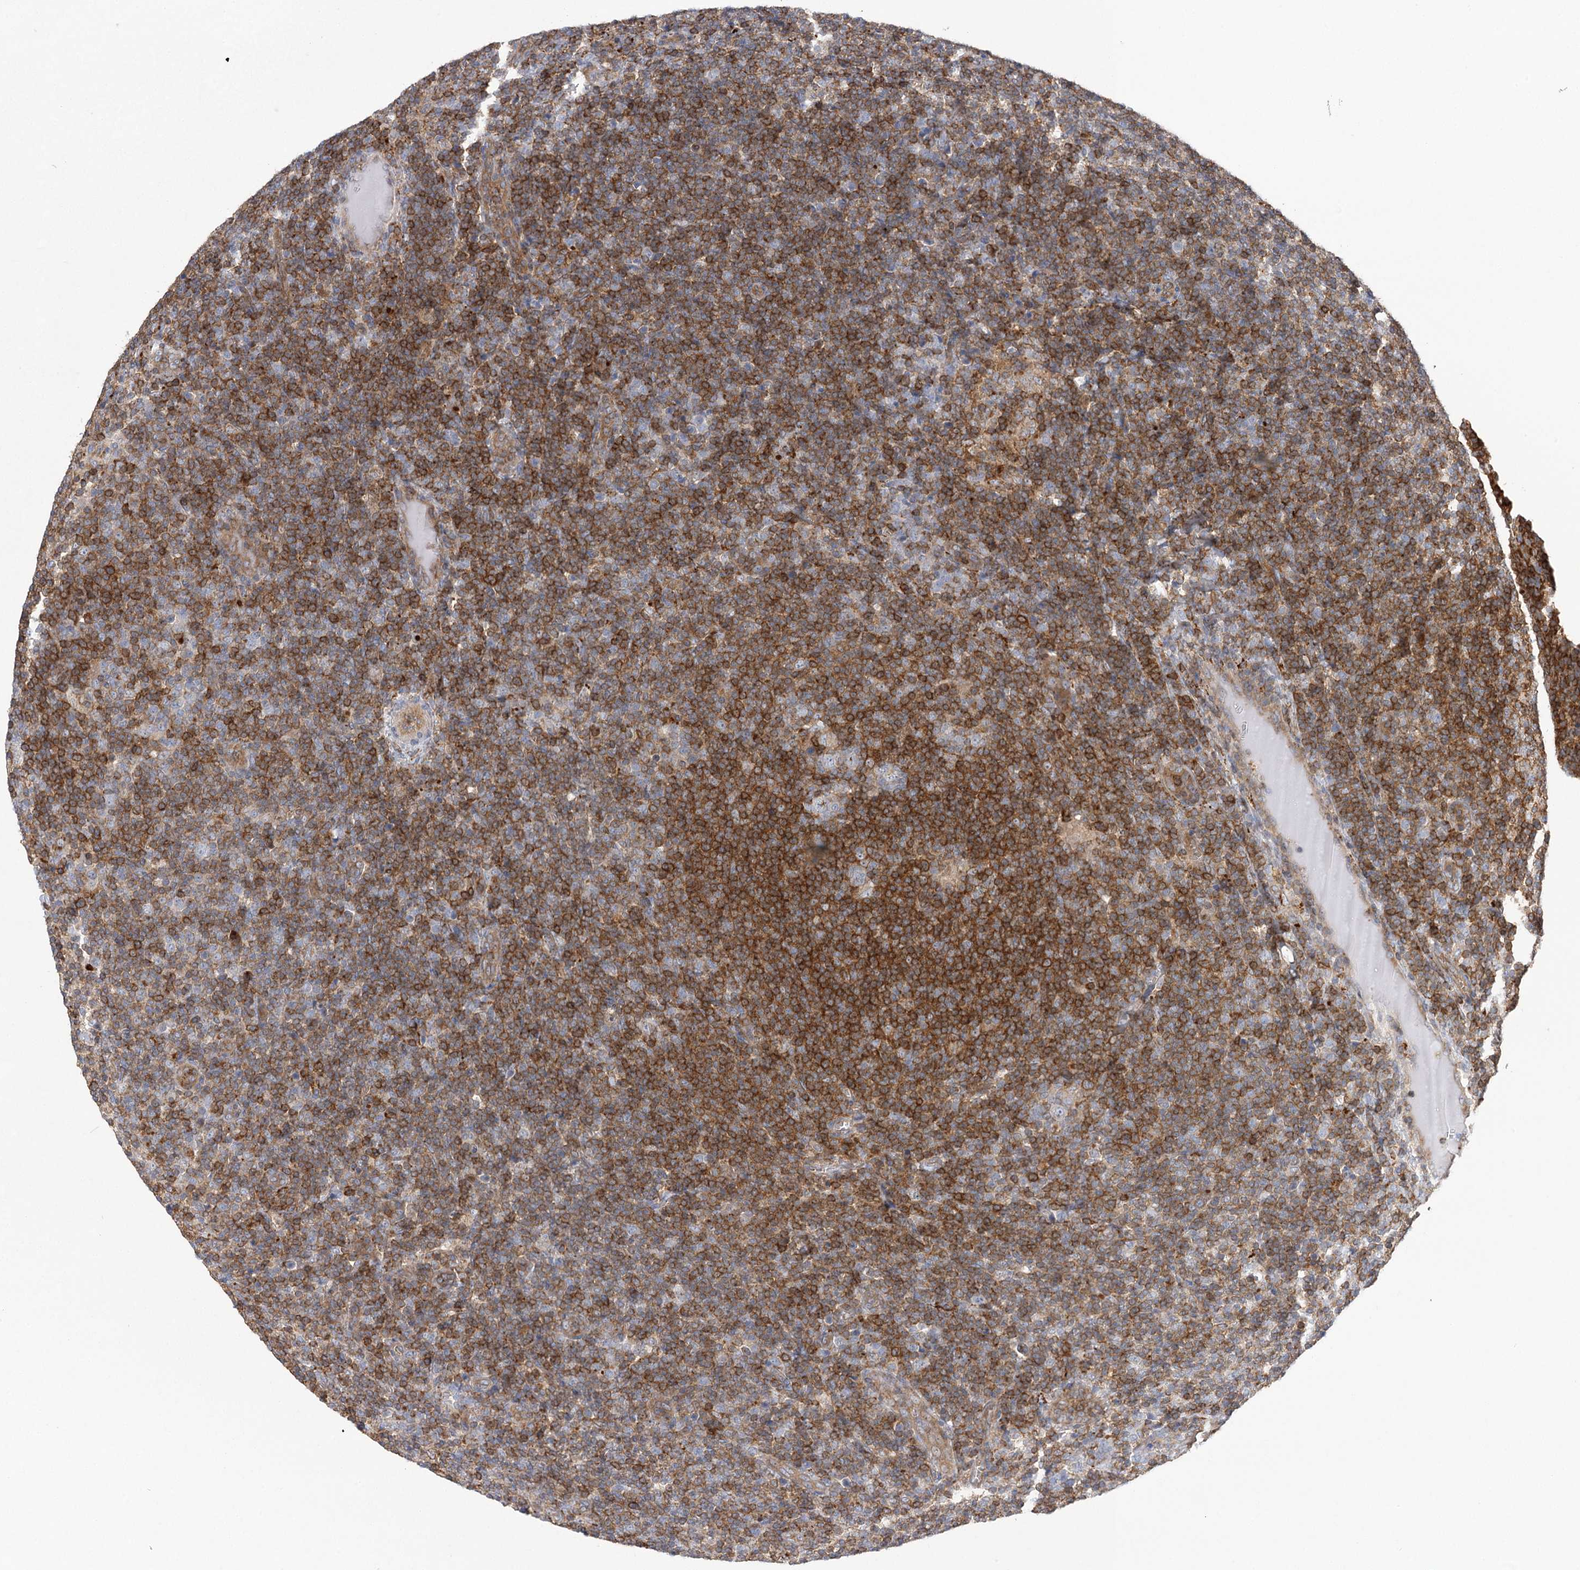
{"staining": {"intensity": "negative", "quantity": "none", "location": "none"}, "tissue": "lymphoma", "cell_type": "Tumor cells", "image_type": "cancer", "snomed": [{"axis": "morphology", "description": "Hodgkin's disease, NOS"}, {"axis": "topography", "description": "Lymph node"}], "caption": "A high-resolution image shows IHC staining of Hodgkin's disease, which exhibits no significant expression in tumor cells.", "gene": "VPS37B", "patient": {"sex": "female", "age": 57}}